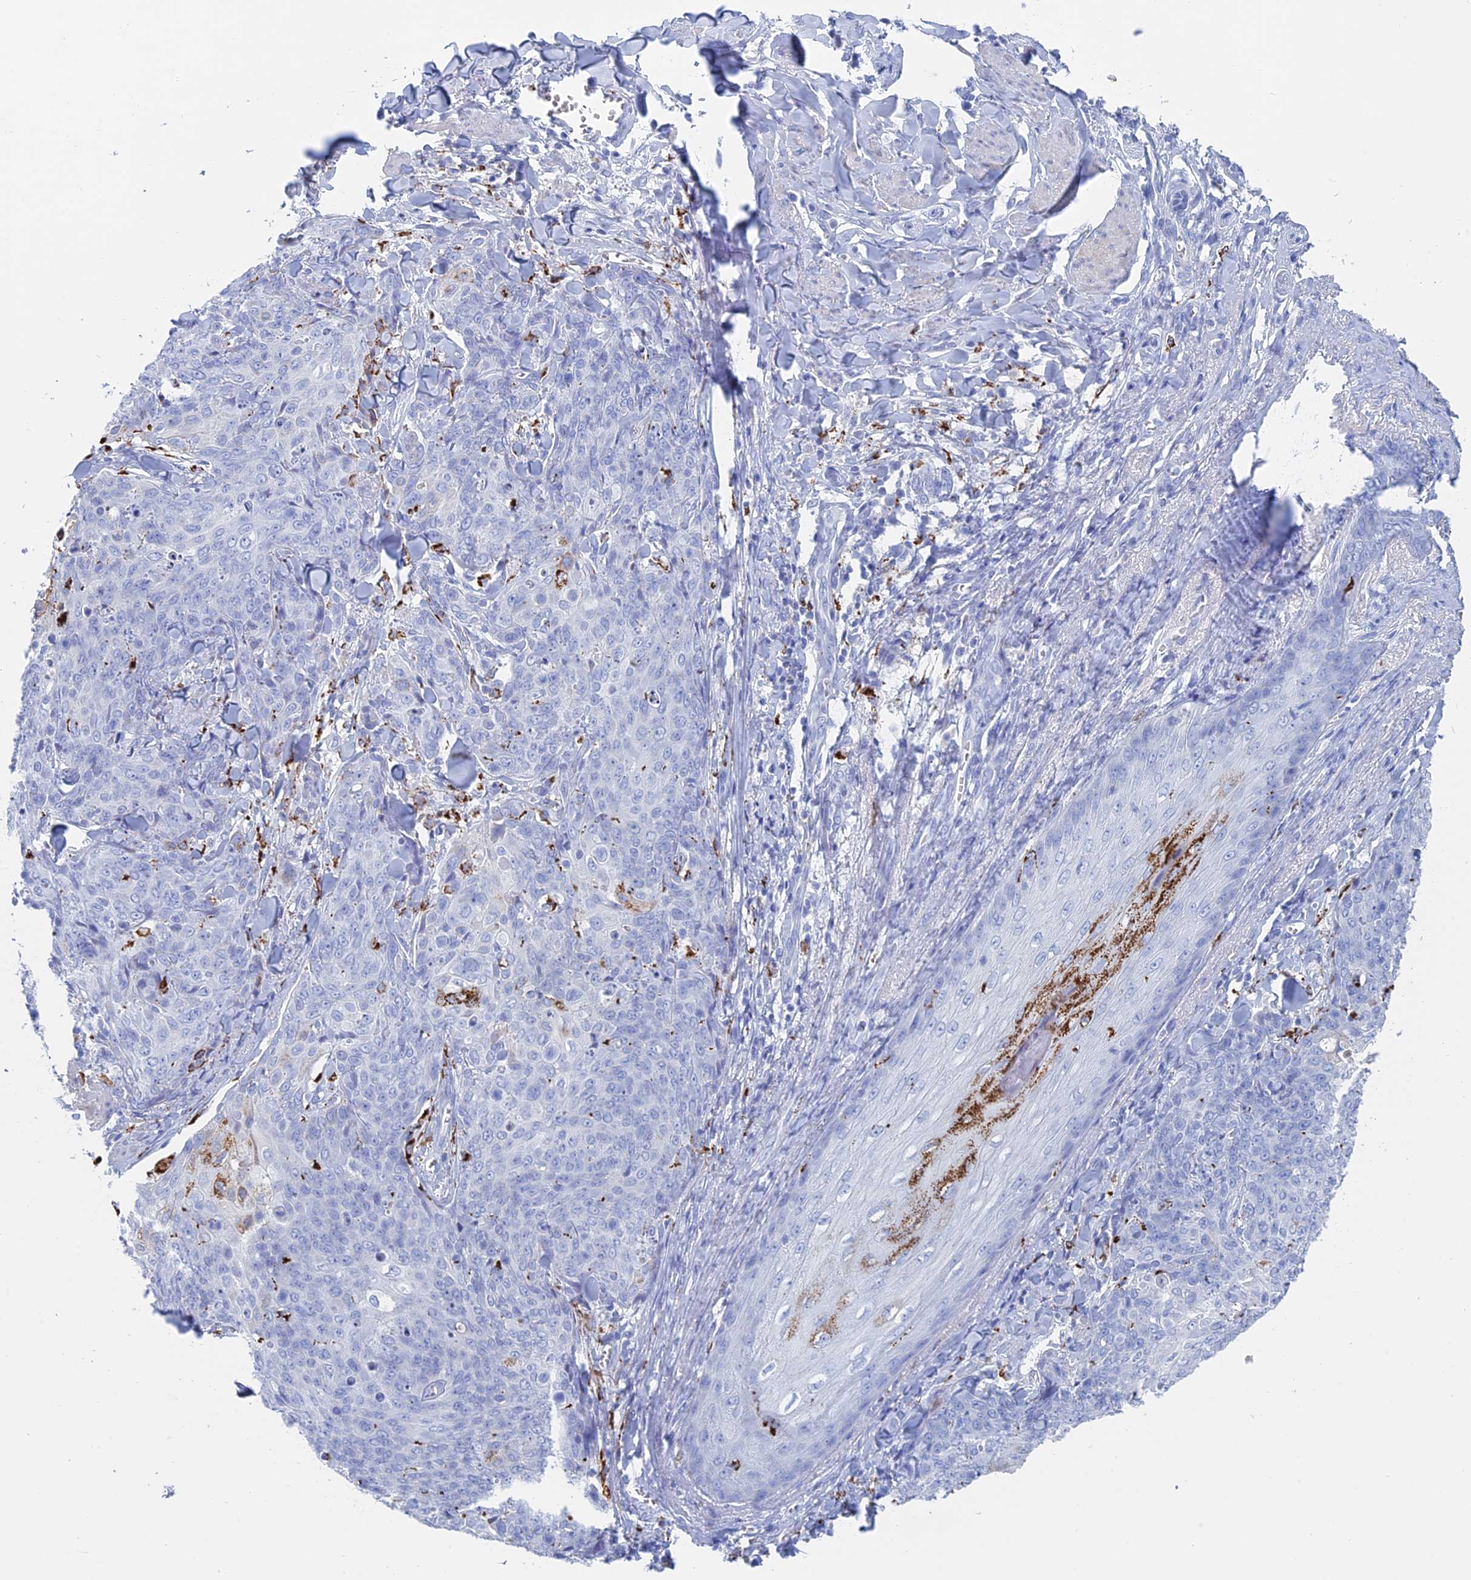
{"staining": {"intensity": "strong", "quantity": "<25%", "location": "cytoplasmic/membranous"}, "tissue": "skin cancer", "cell_type": "Tumor cells", "image_type": "cancer", "snomed": [{"axis": "morphology", "description": "Squamous cell carcinoma, NOS"}, {"axis": "topography", "description": "Skin"}, {"axis": "topography", "description": "Vulva"}], "caption": "DAB immunohistochemical staining of squamous cell carcinoma (skin) reveals strong cytoplasmic/membranous protein staining in about <25% of tumor cells. The protein of interest is shown in brown color, while the nuclei are stained blue.", "gene": "ALMS1", "patient": {"sex": "female", "age": 85}}